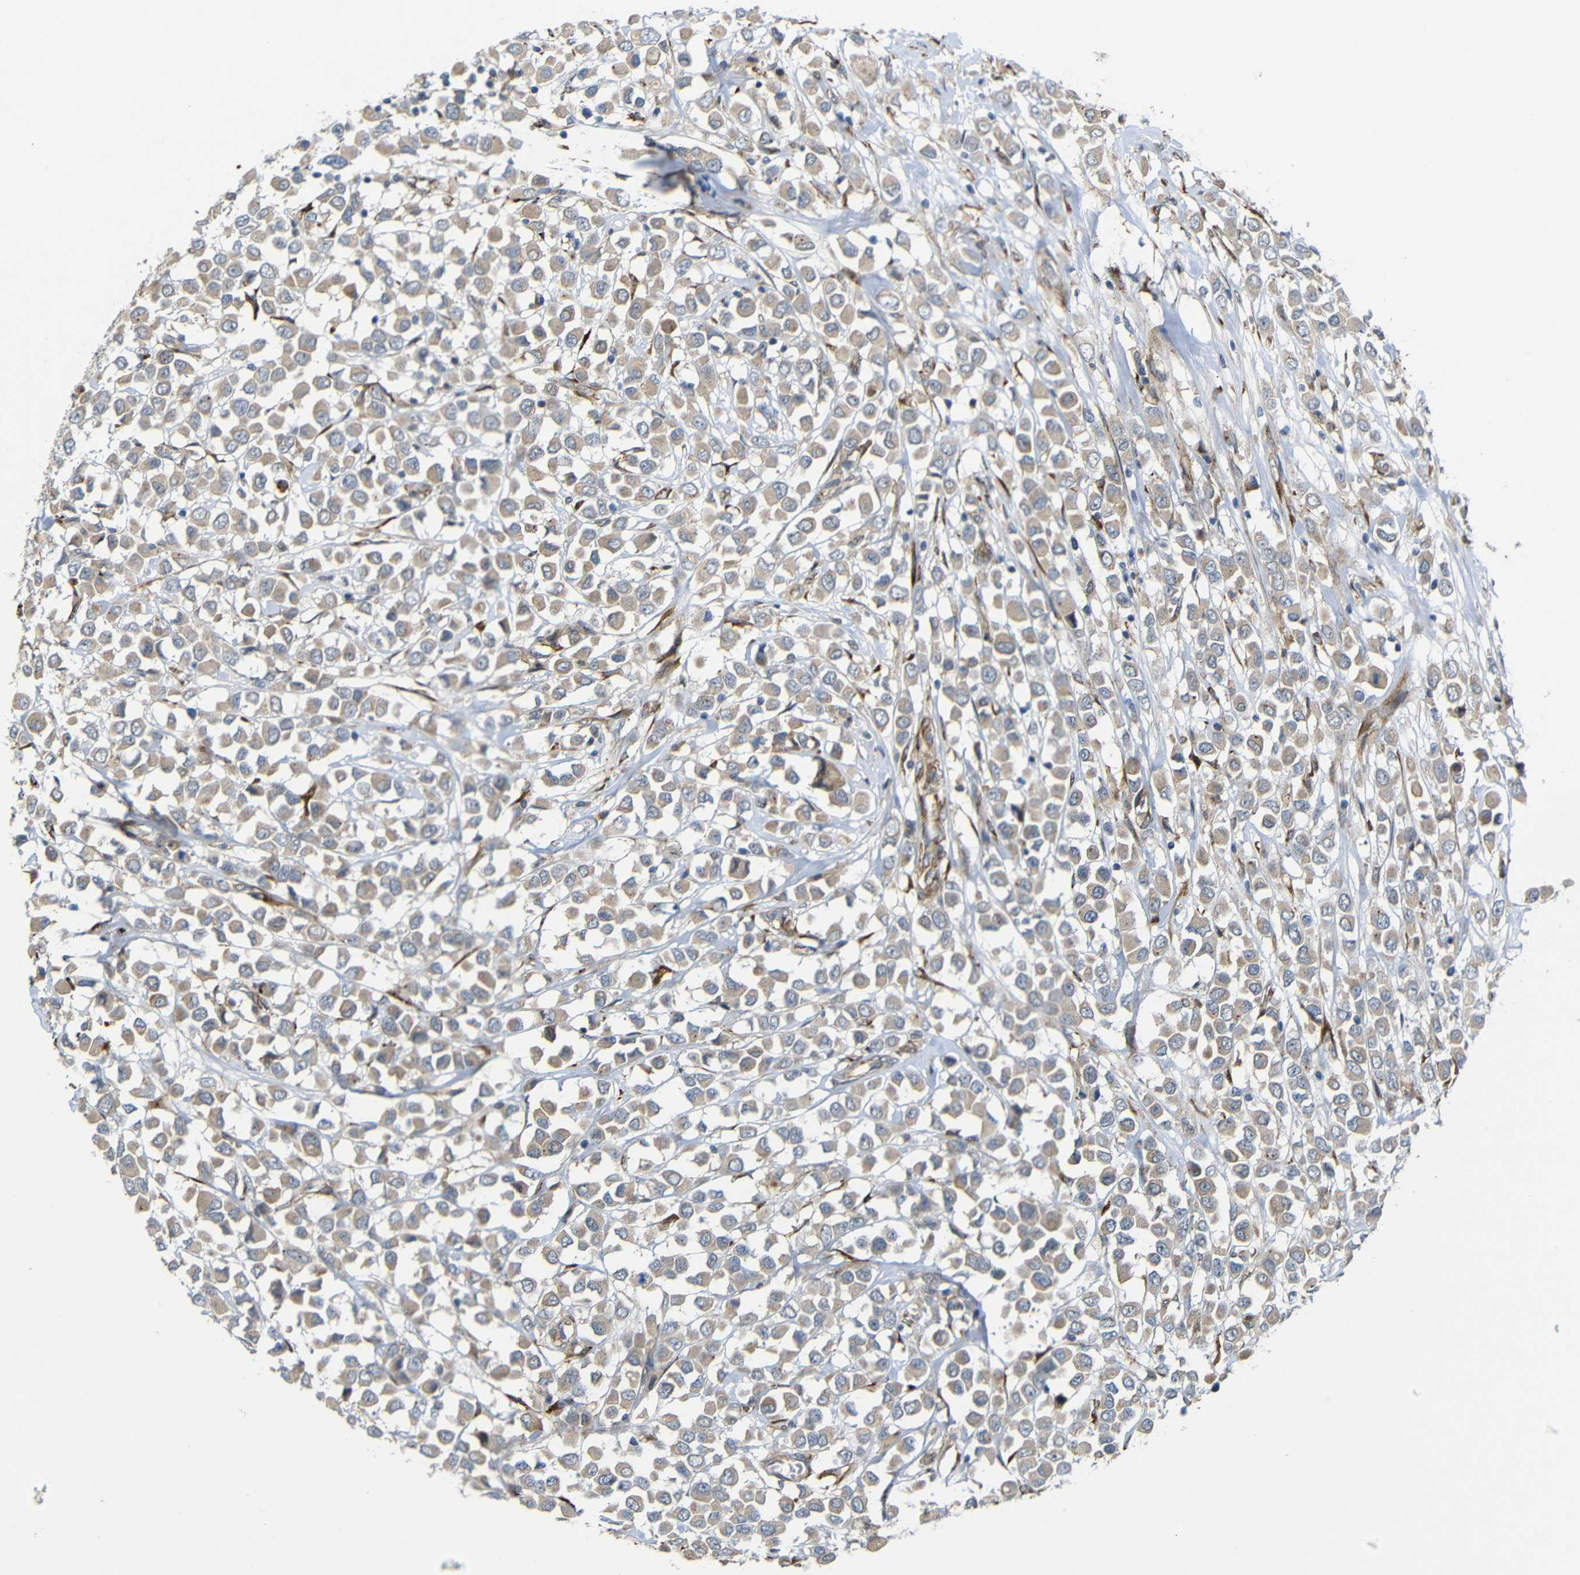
{"staining": {"intensity": "weak", "quantity": ">75%", "location": "cytoplasmic/membranous"}, "tissue": "breast cancer", "cell_type": "Tumor cells", "image_type": "cancer", "snomed": [{"axis": "morphology", "description": "Duct carcinoma"}, {"axis": "topography", "description": "Breast"}], "caption": "A micrograph showing weak cytoplasmic/membranous positivity in about >75% of tumor cells in breast cancer, as visualized by brown immunohistochemical staining.", "gene": "P3H2", "patient": {"sex": "female", "age": 61}}